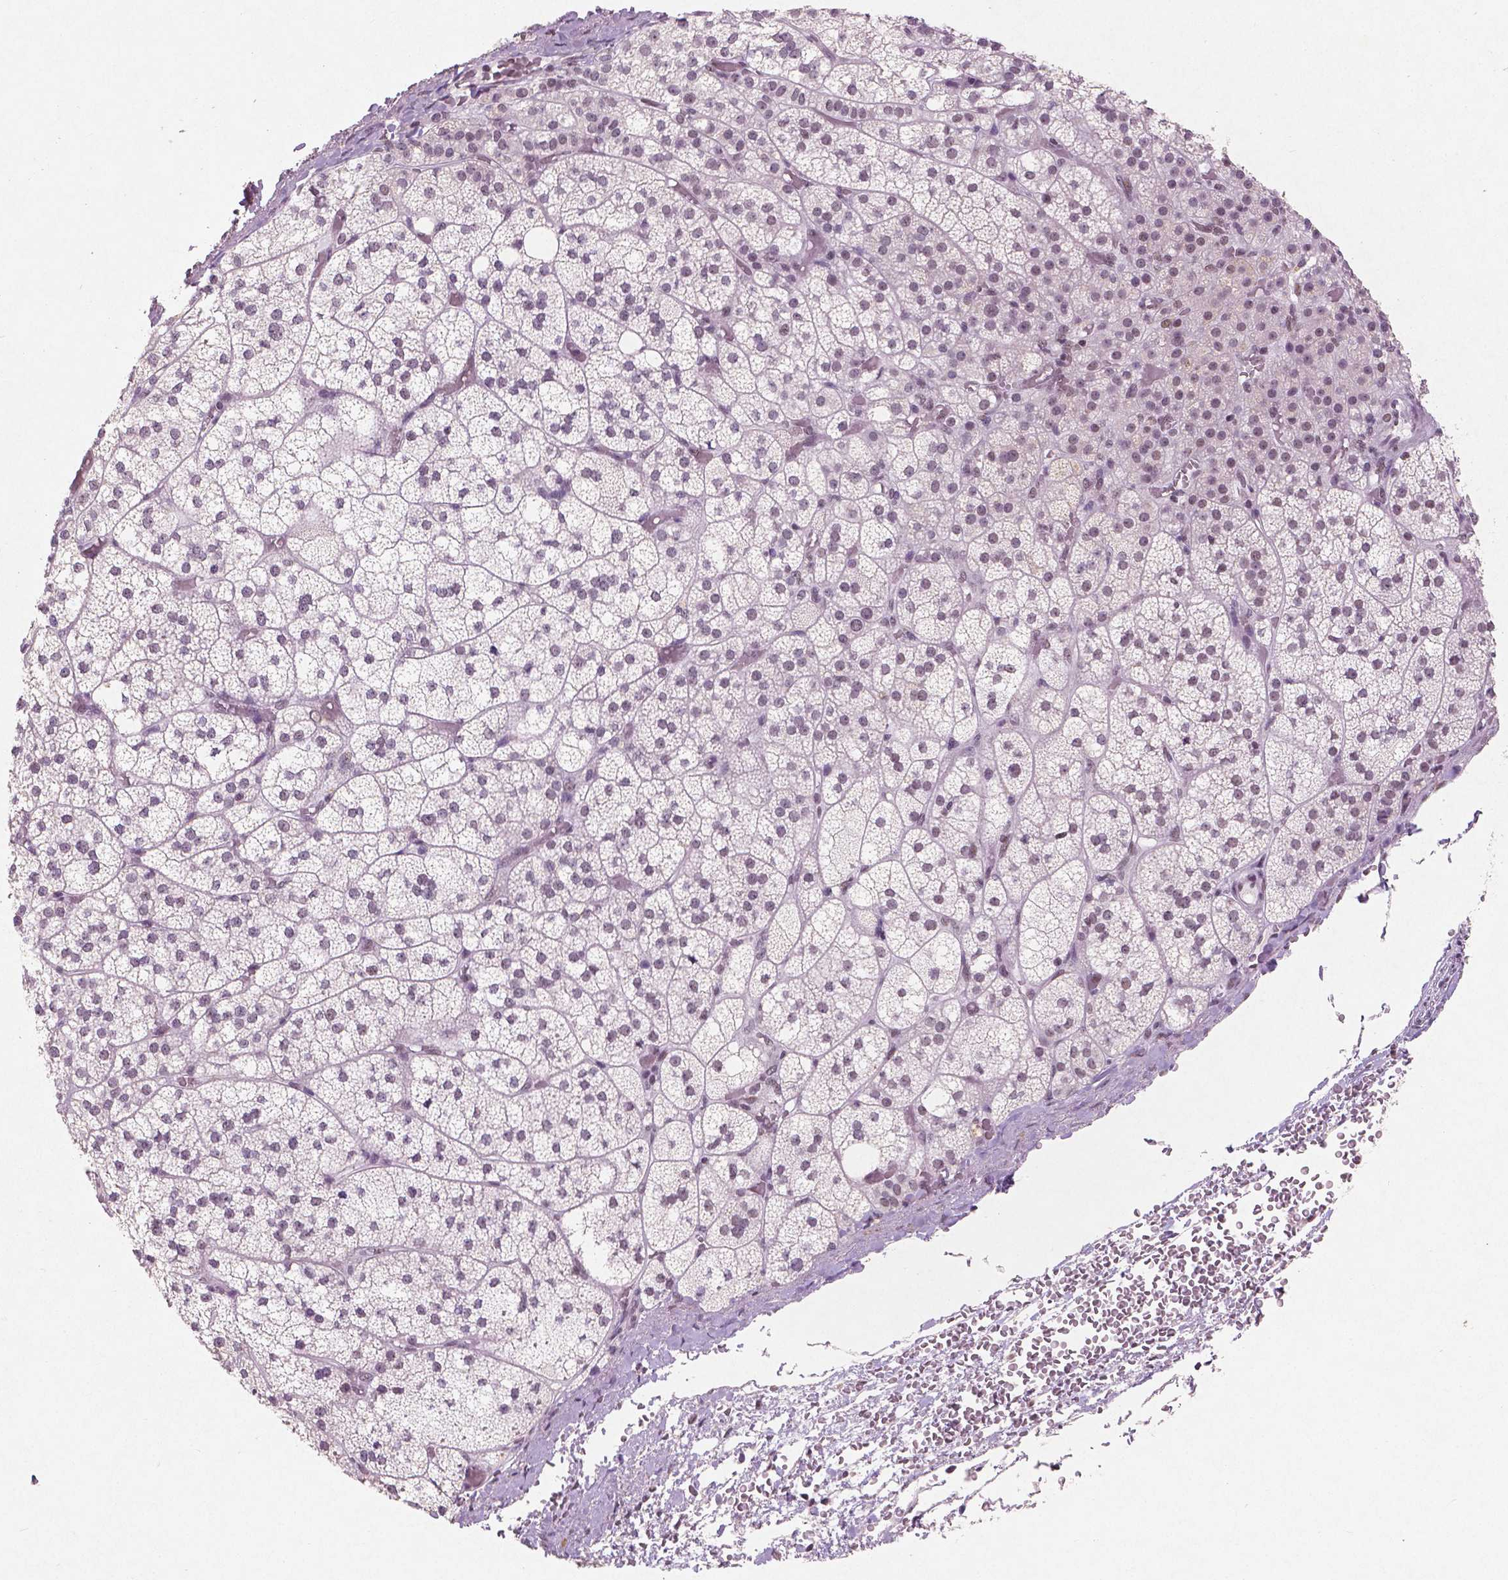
{"staining": {"intensity": "weak", "quantity": "25%-75%", "location": "nuclear"}, "tissue": "adrenal gland", "cell_type": "Glandular cells", "image_type": "normal", "snomed": [{"axis": "morphology", "description": "Normal tissue, NOS"}, {"axis": "topography", "description": "Adrenal gland"}], "caption": "A low amount of weak nuclear expression is present in approximately 25%-75% of glandular cells in benign adrenal gland. Using DAB (3,3'-diaminobenzidine) (brown) and hematoxylin (blue) stains, captured at high magnification using brightfield microscopy.", "gene": "BRD4", "patient": {"sex": "female", "age": 60}}